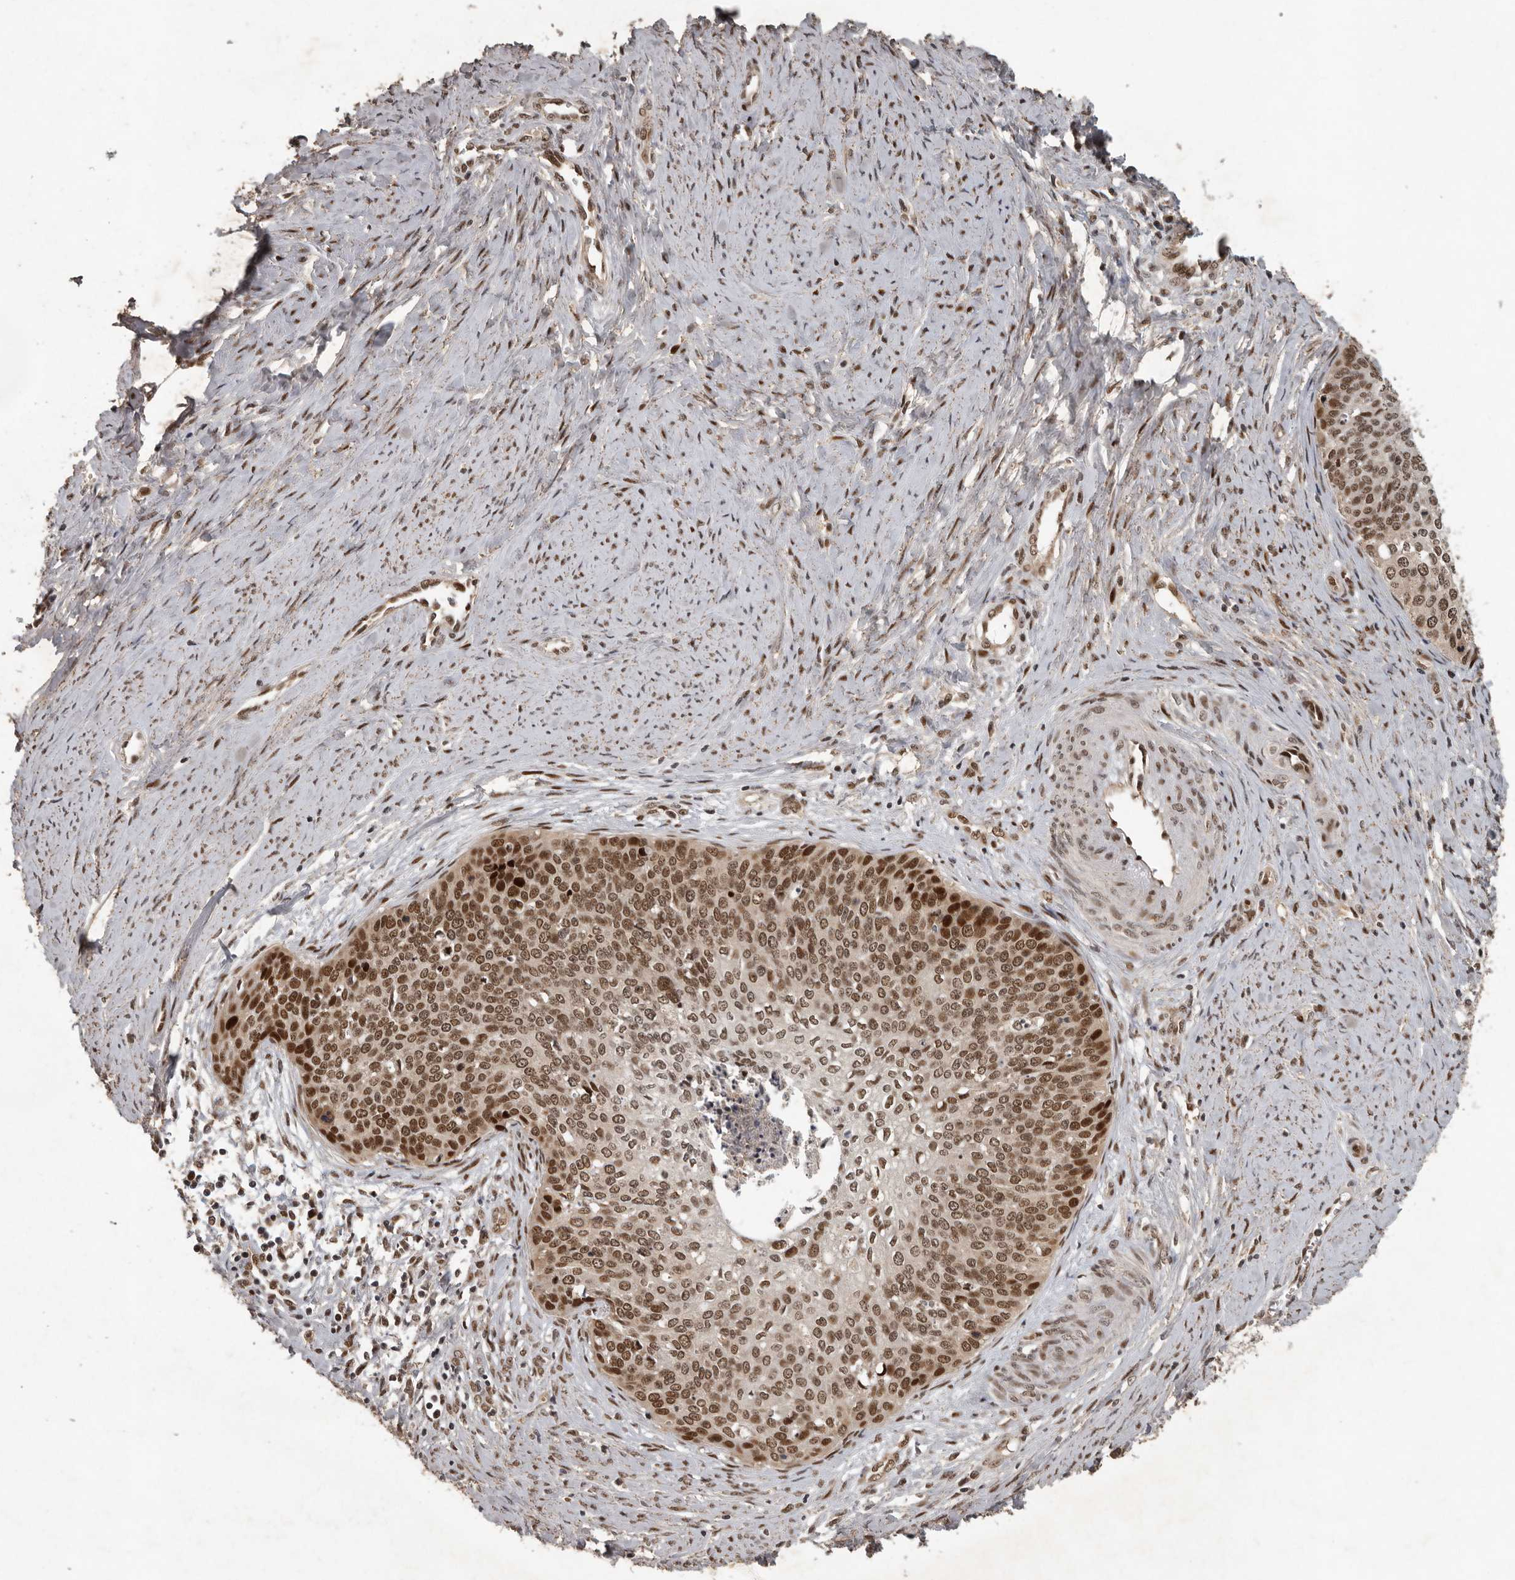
{"staining": {"intensity": "strong", "quantity": ">75%", "location": "nuclear"}, "tissue": "cervical cancer", "cell_type": "Tumor cells", "image_type": "cancer", "snomed": [{"axis": "morphology", "description": "Squamous cell carcinoma, NOS"}, {"axis": "topography", "description": "Cervix"}], "caption": "Immunohistochemical staining of cervical cancer (squamous cell carcinoma) exhibits high levels of strong nuclear positivity in about >75% of tumor cells.", "gene": "CDC27", "patient": {"sex": "female", "age": 37}}